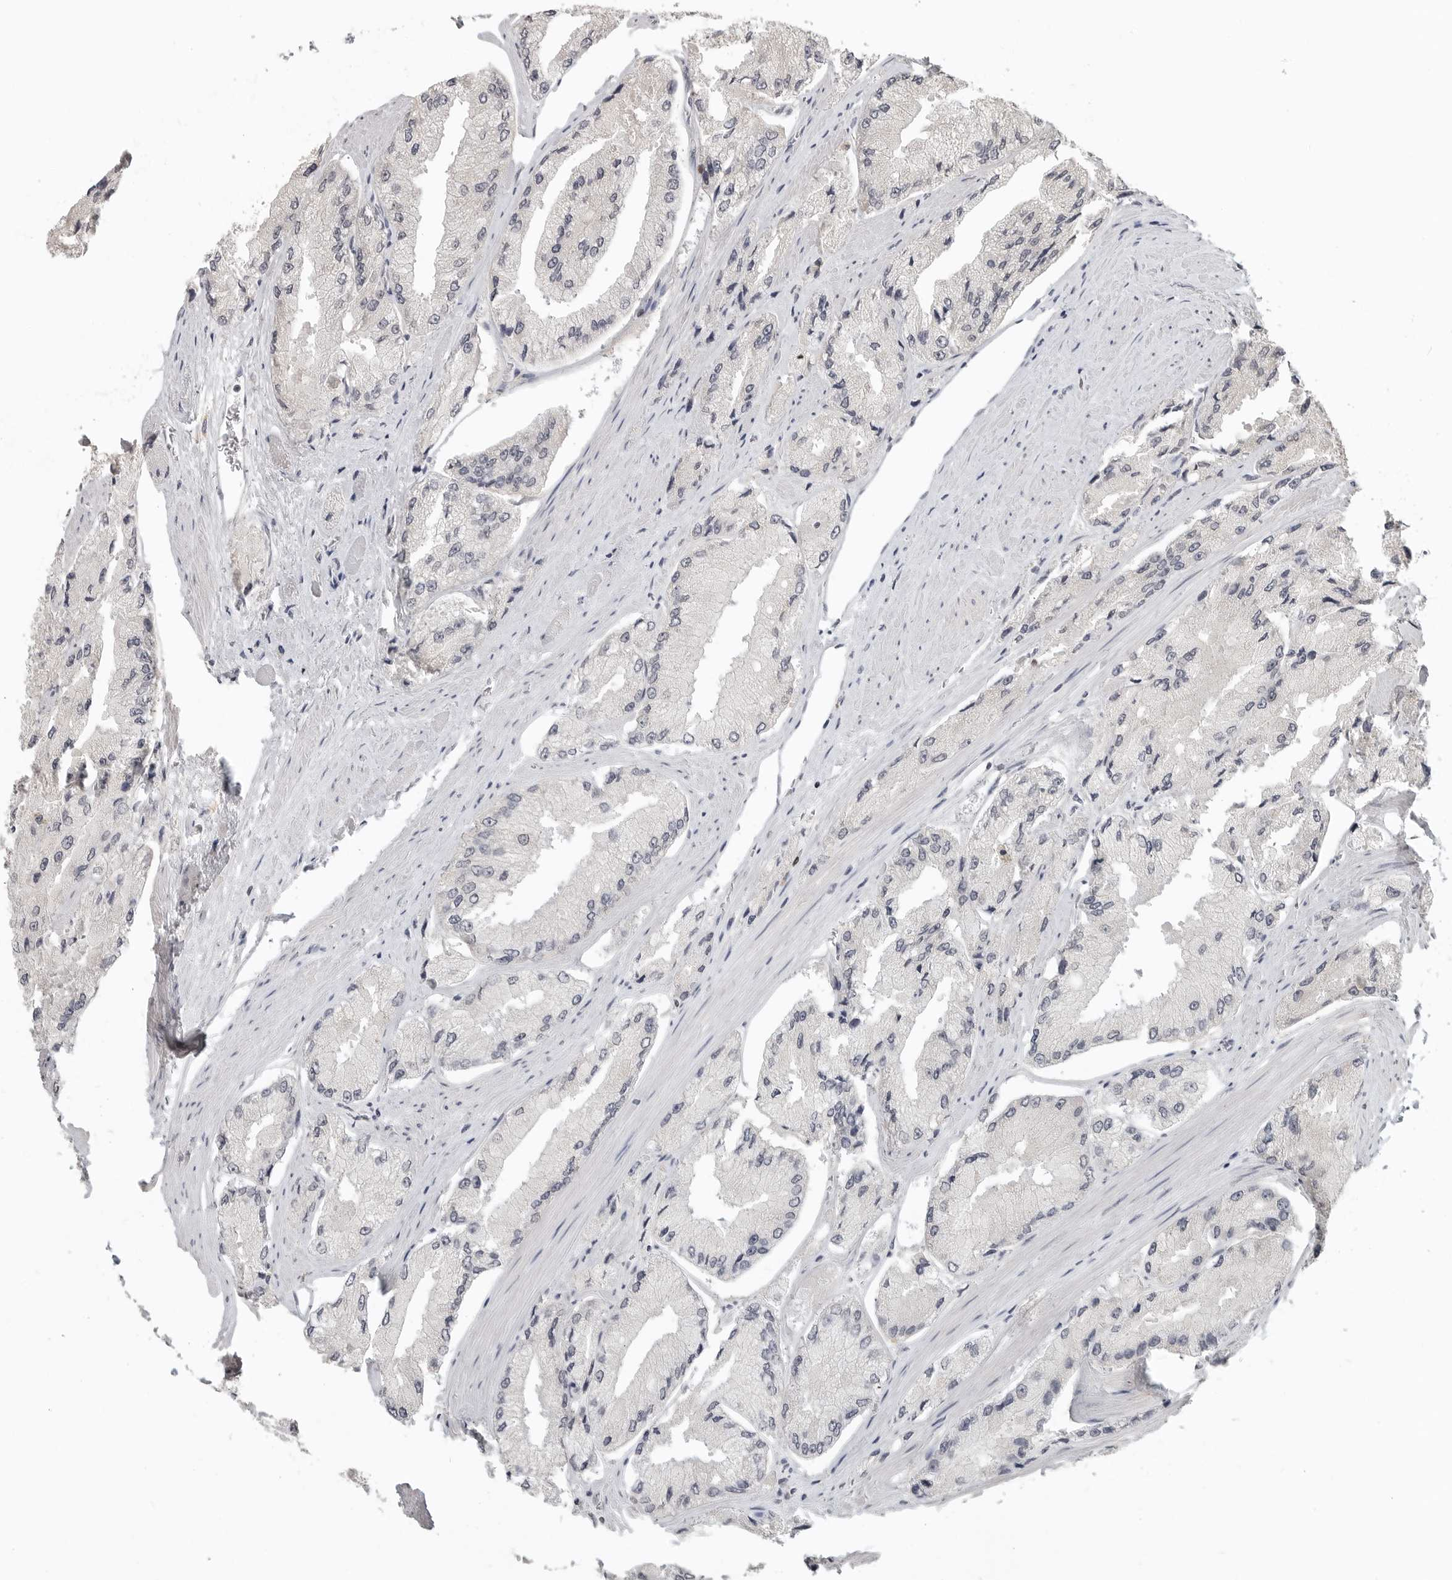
{"staining": {"intensity": "negative", "quantity": "none", "location": "none"}, "tissue": "prostate cancer", "cell_type": "Tumor cells", "image_type": "cancer", "snomed": [{"axis": "morphology", "description": "Adenocarcinoma, High grade"}, {"axis": "topography", "description": "Prostate"}], "caption": "High-grade adenocarcinoma (prostate) stained for a protein using immunohistochemistry displays no positivity tumor cells.", "gene": "FOXP3", "patient": {"sex": "male", "age": 58}}